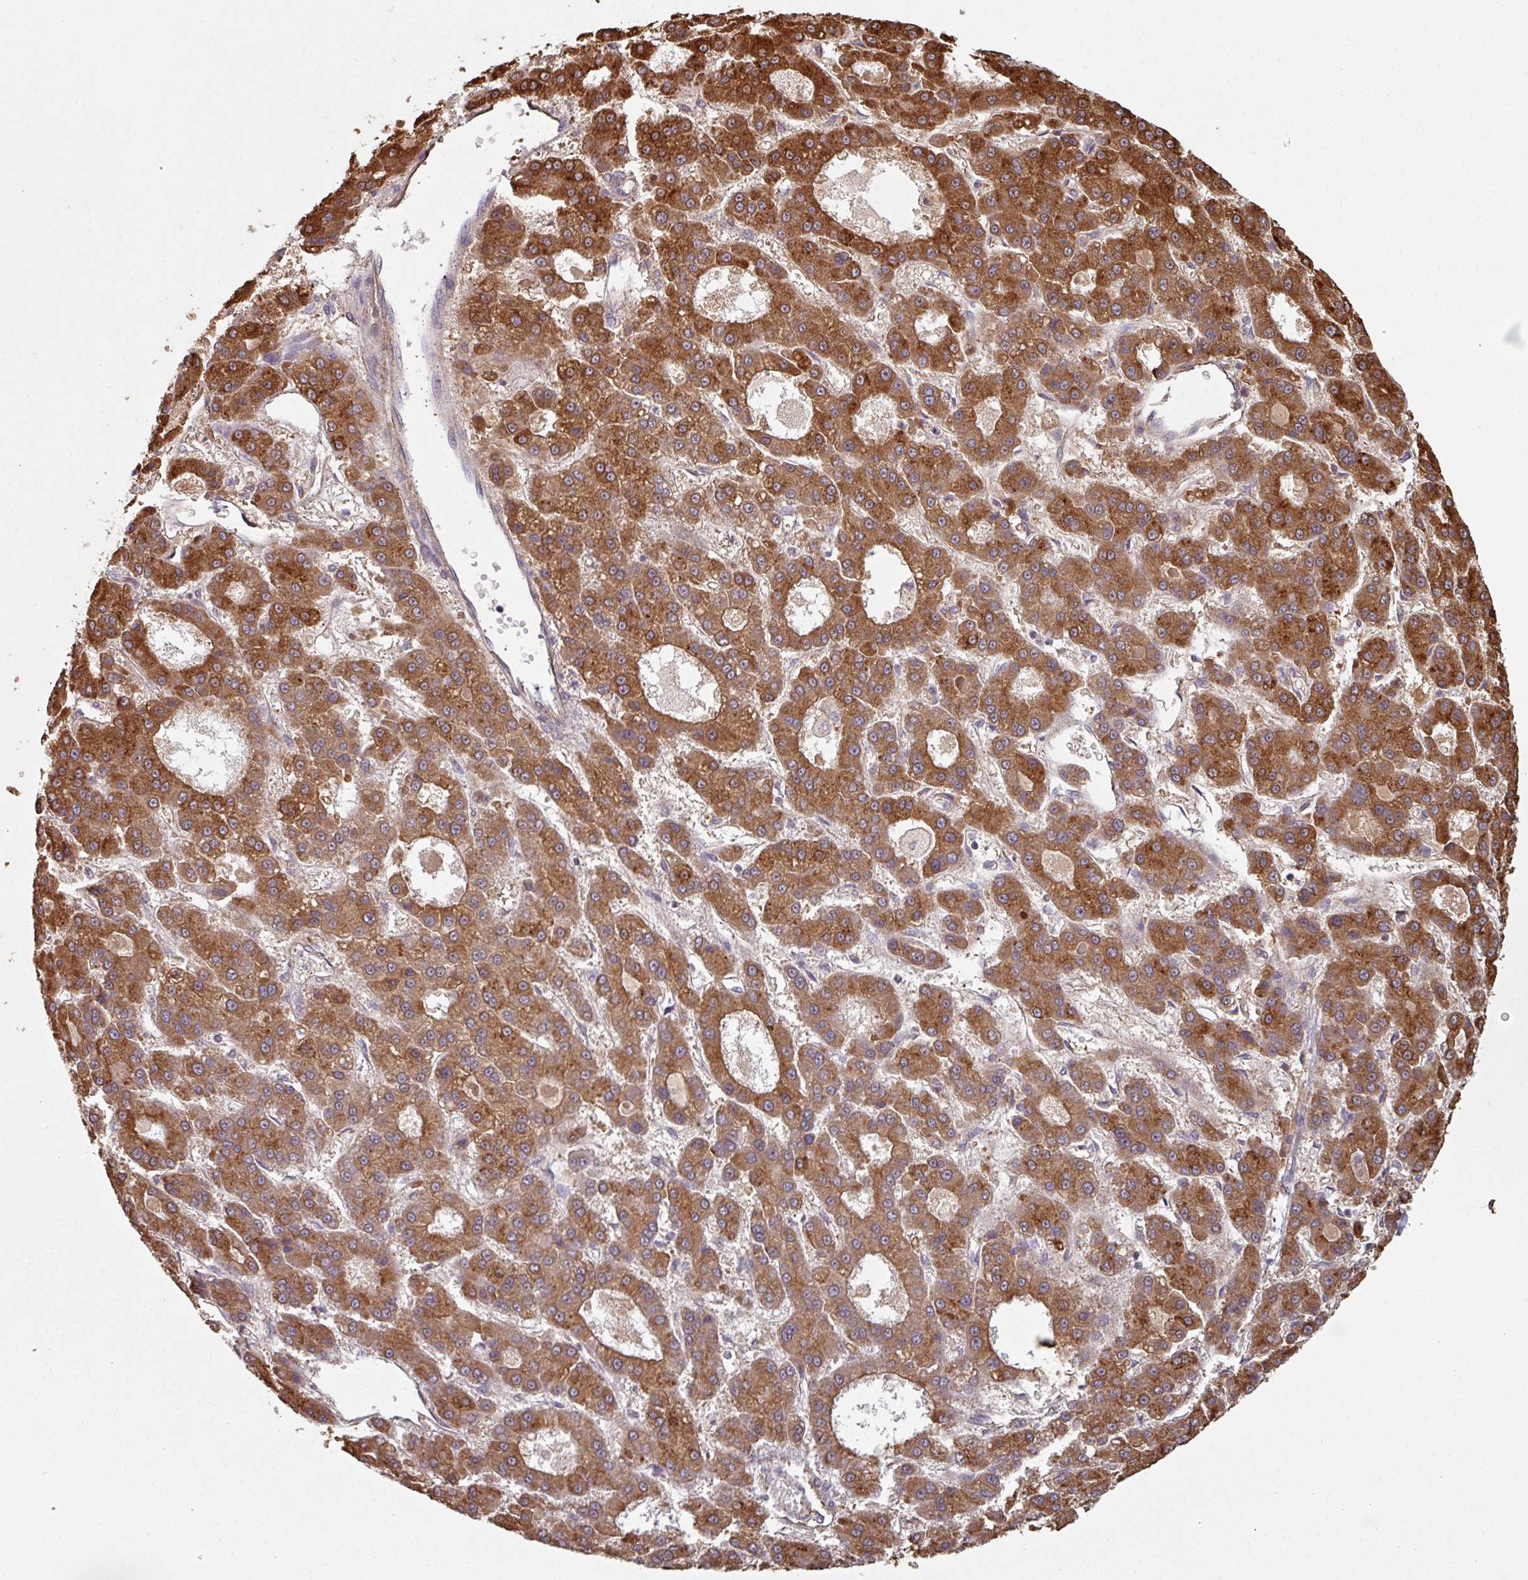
{"staining": {"intensity": "strong", "quantity": ">75%", "location": "cytoplasmic/membranous"}, "tissue": "liver cancer", "cell_type": "Tumor cells", "image_type": "cancer", "snomed": [{"axis": "morphology", "description": "Carcinoma, Hepatocellular, NOS"}, {"axis": "topography", "description": "Liver"}], "caption": "Immunohistochemical staining of human liver hepatocellular carcinoma demonstrates high levels of strong cytoplasmic/membranous staining in about >75% of tumor cells.", "gene": "GSTA4", "patient": {"sex": "male", "age": 70}}